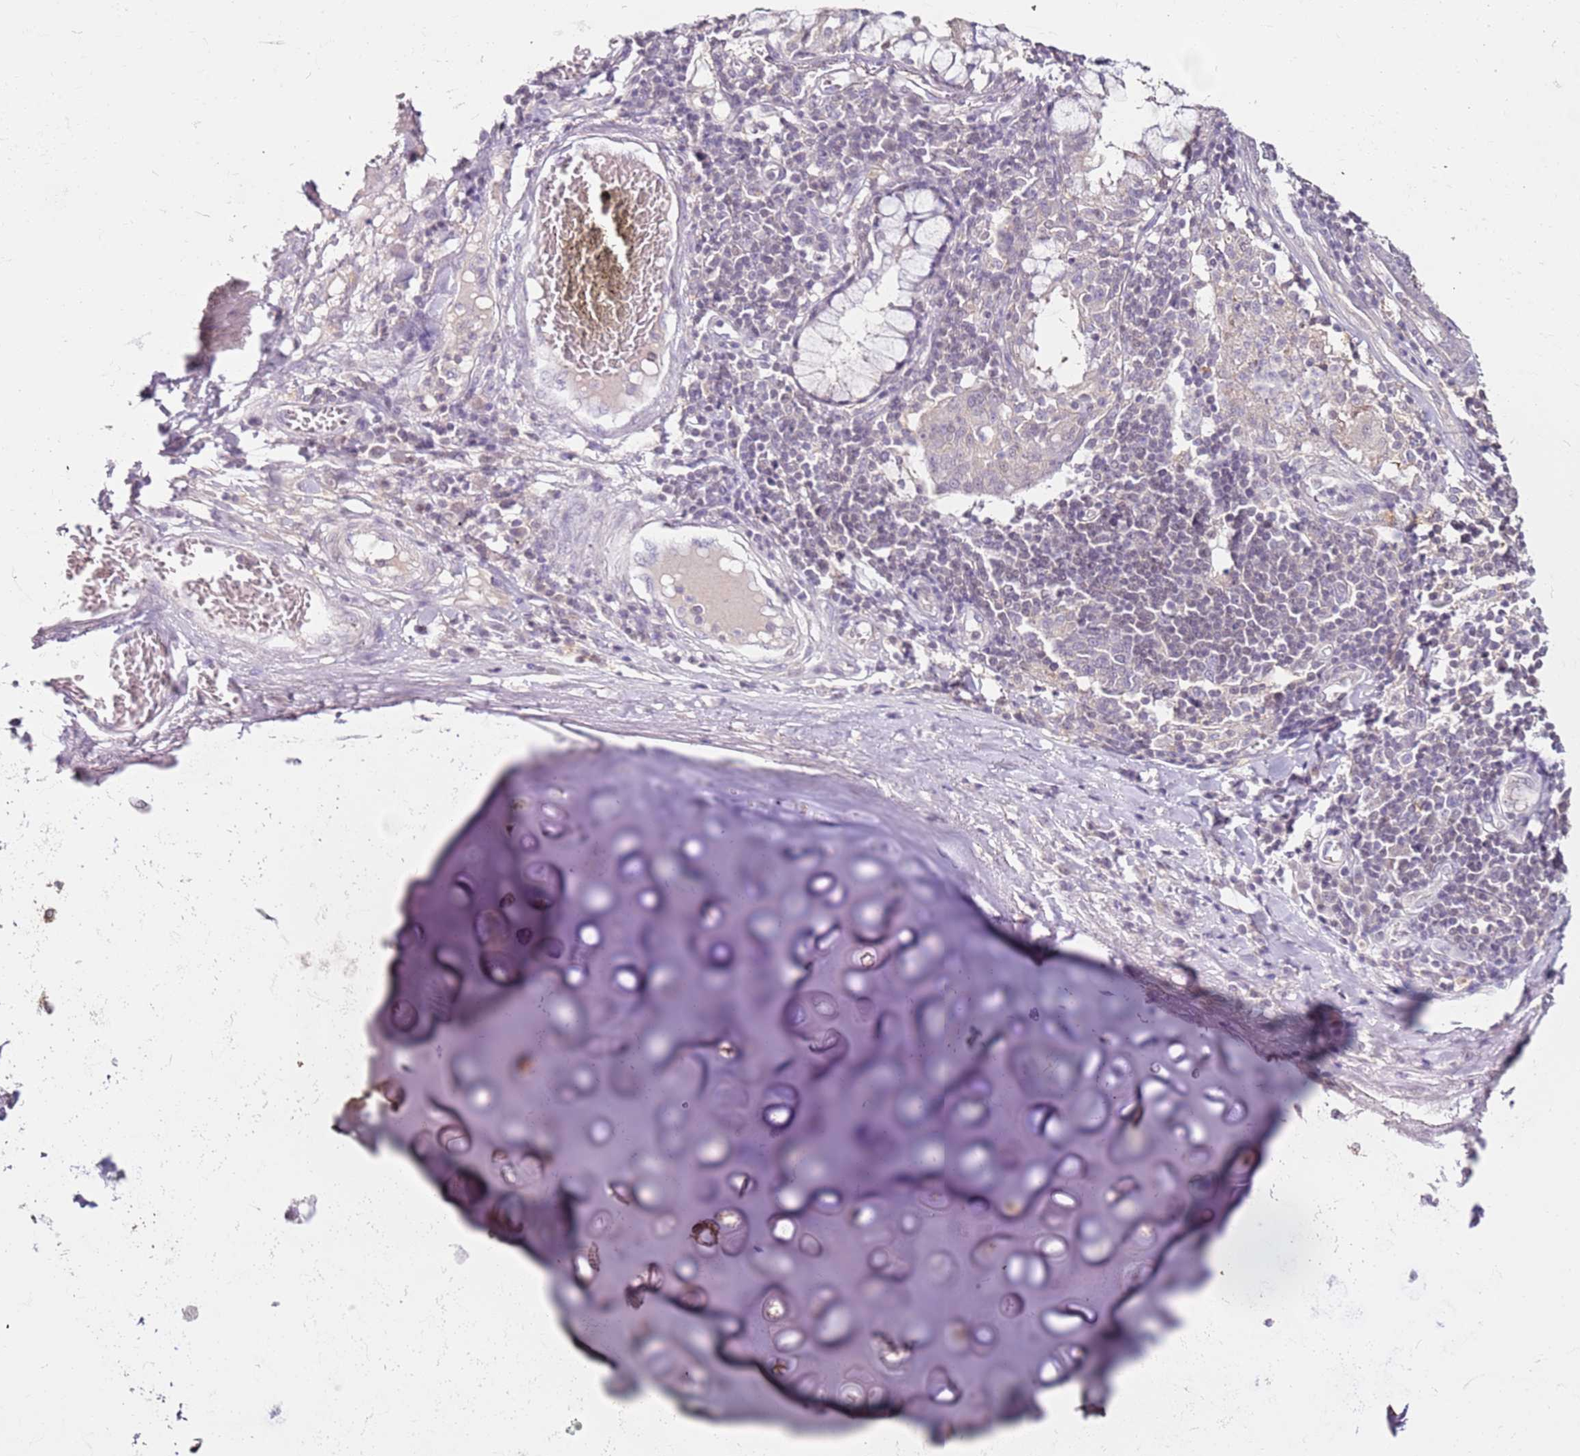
{"staining": {"intensity": "negative", "quantity": "none", "location": "none"}, "tissue": "lung cancer", "cell_type": "Tumor cells", "image_type": "cancer", "snomed": [{"axis": "morphology", "description": "Squamous cell carcinoma, NOS"}, {"axis": "topography", "description": "Lung"}], "caption": "Micrograph shows no significant protein expression in tumor cells of lung cancer (squamous cell carcinoma).", "gene": "MDH1", "patient": {"sex": "male", "age": 65}}